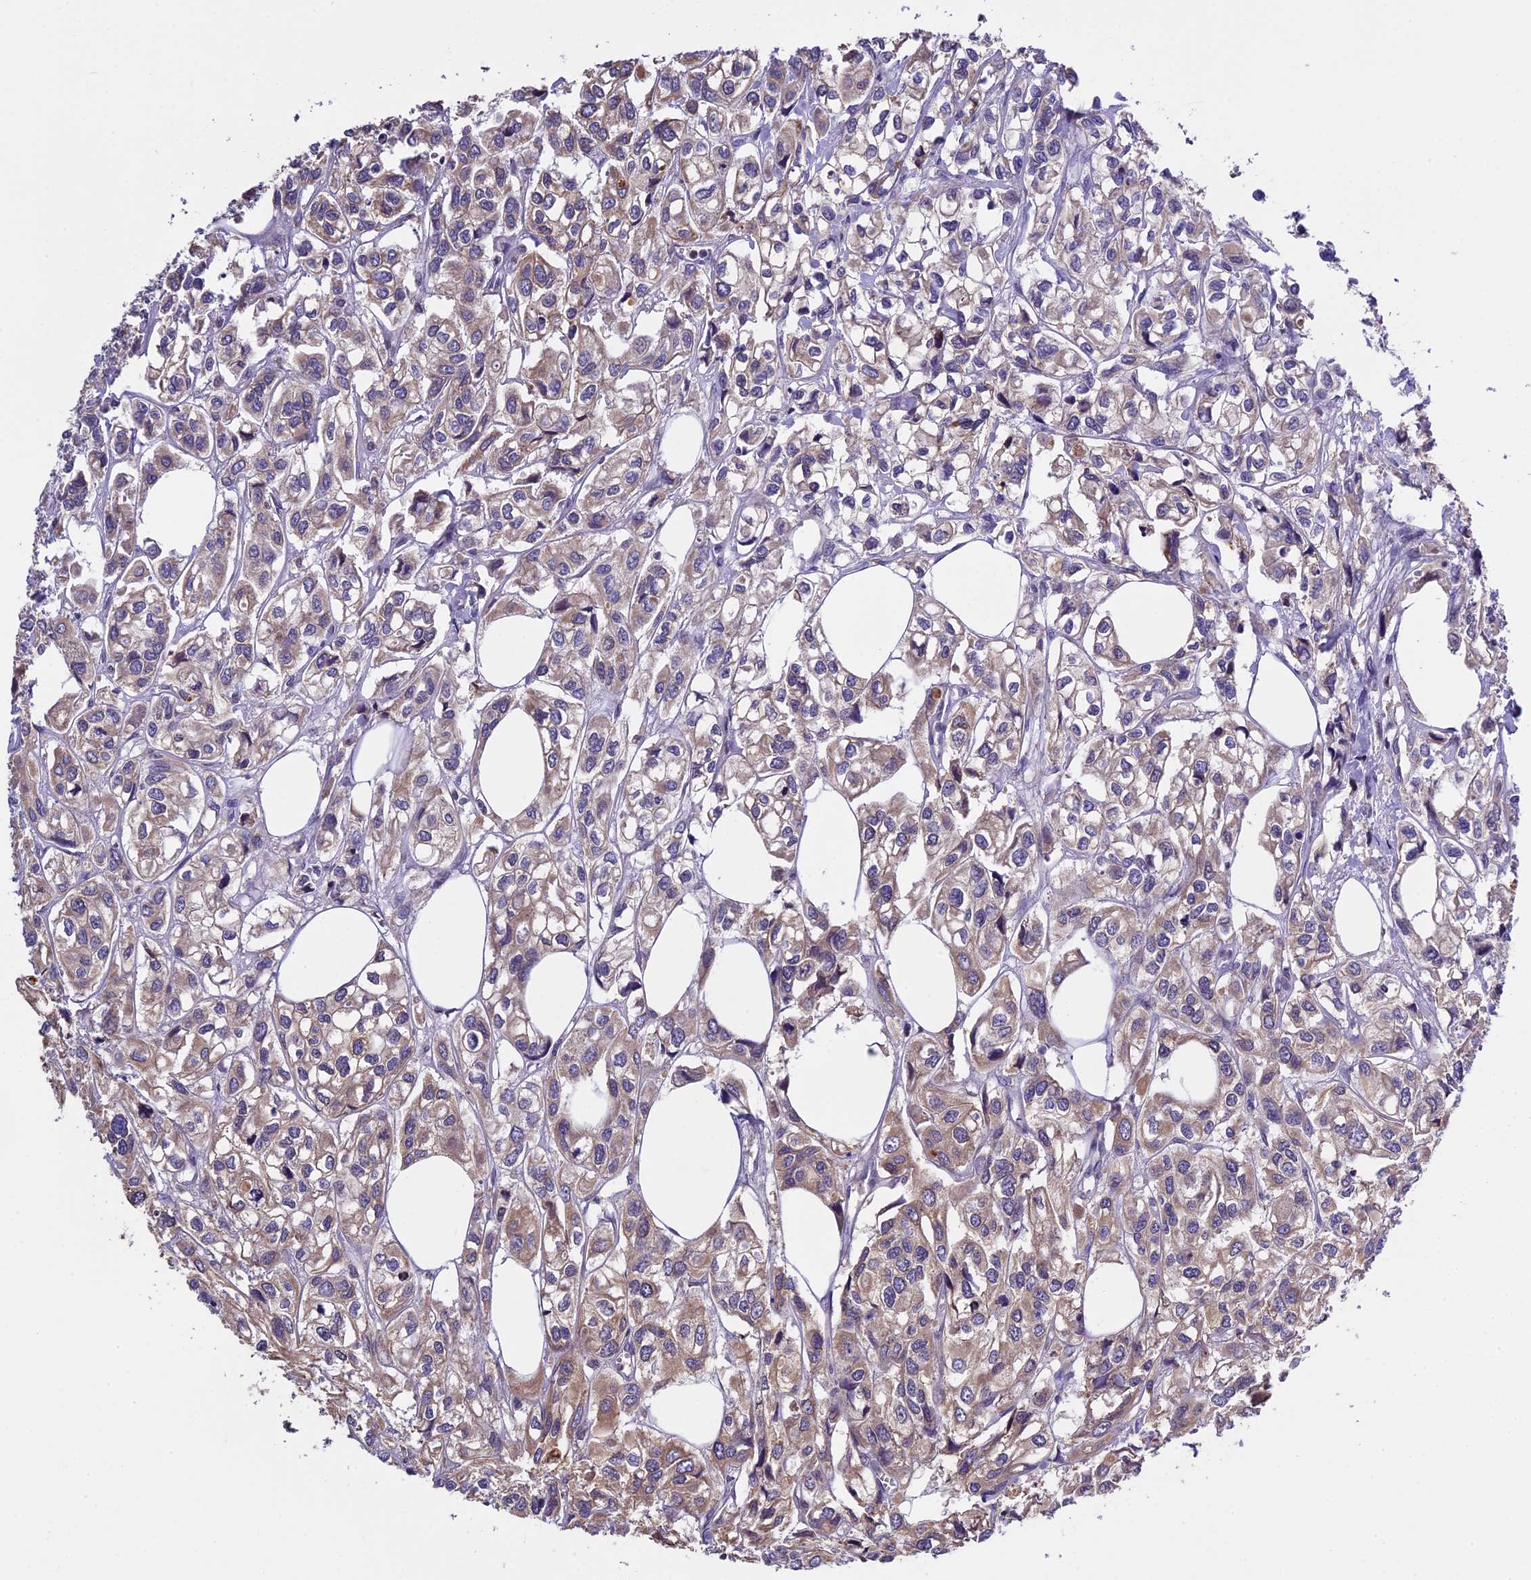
{"staining": {"intensity": "moderate", "quantity": "25%-75%", "location": "cytoplasmic/membranous"}, "tissue": "urothelial cancer", "cell_type": "Tumor cells", "image_type": "cancer", "snomed": [{"axis": "morphology", "description": "Urothelial carcinoma, High grade"}, {"axis": "topography", "description": "Urinary bladder"}], "caption": "Immunohistochemistry of human urothelial cancer exhibits medium levels of moderate cytoplasmic/membranous staining in approximately 25%-75% of tumor cells.", "gene": "ABCC10", "patient": {"sex": "male", "age": 67}}